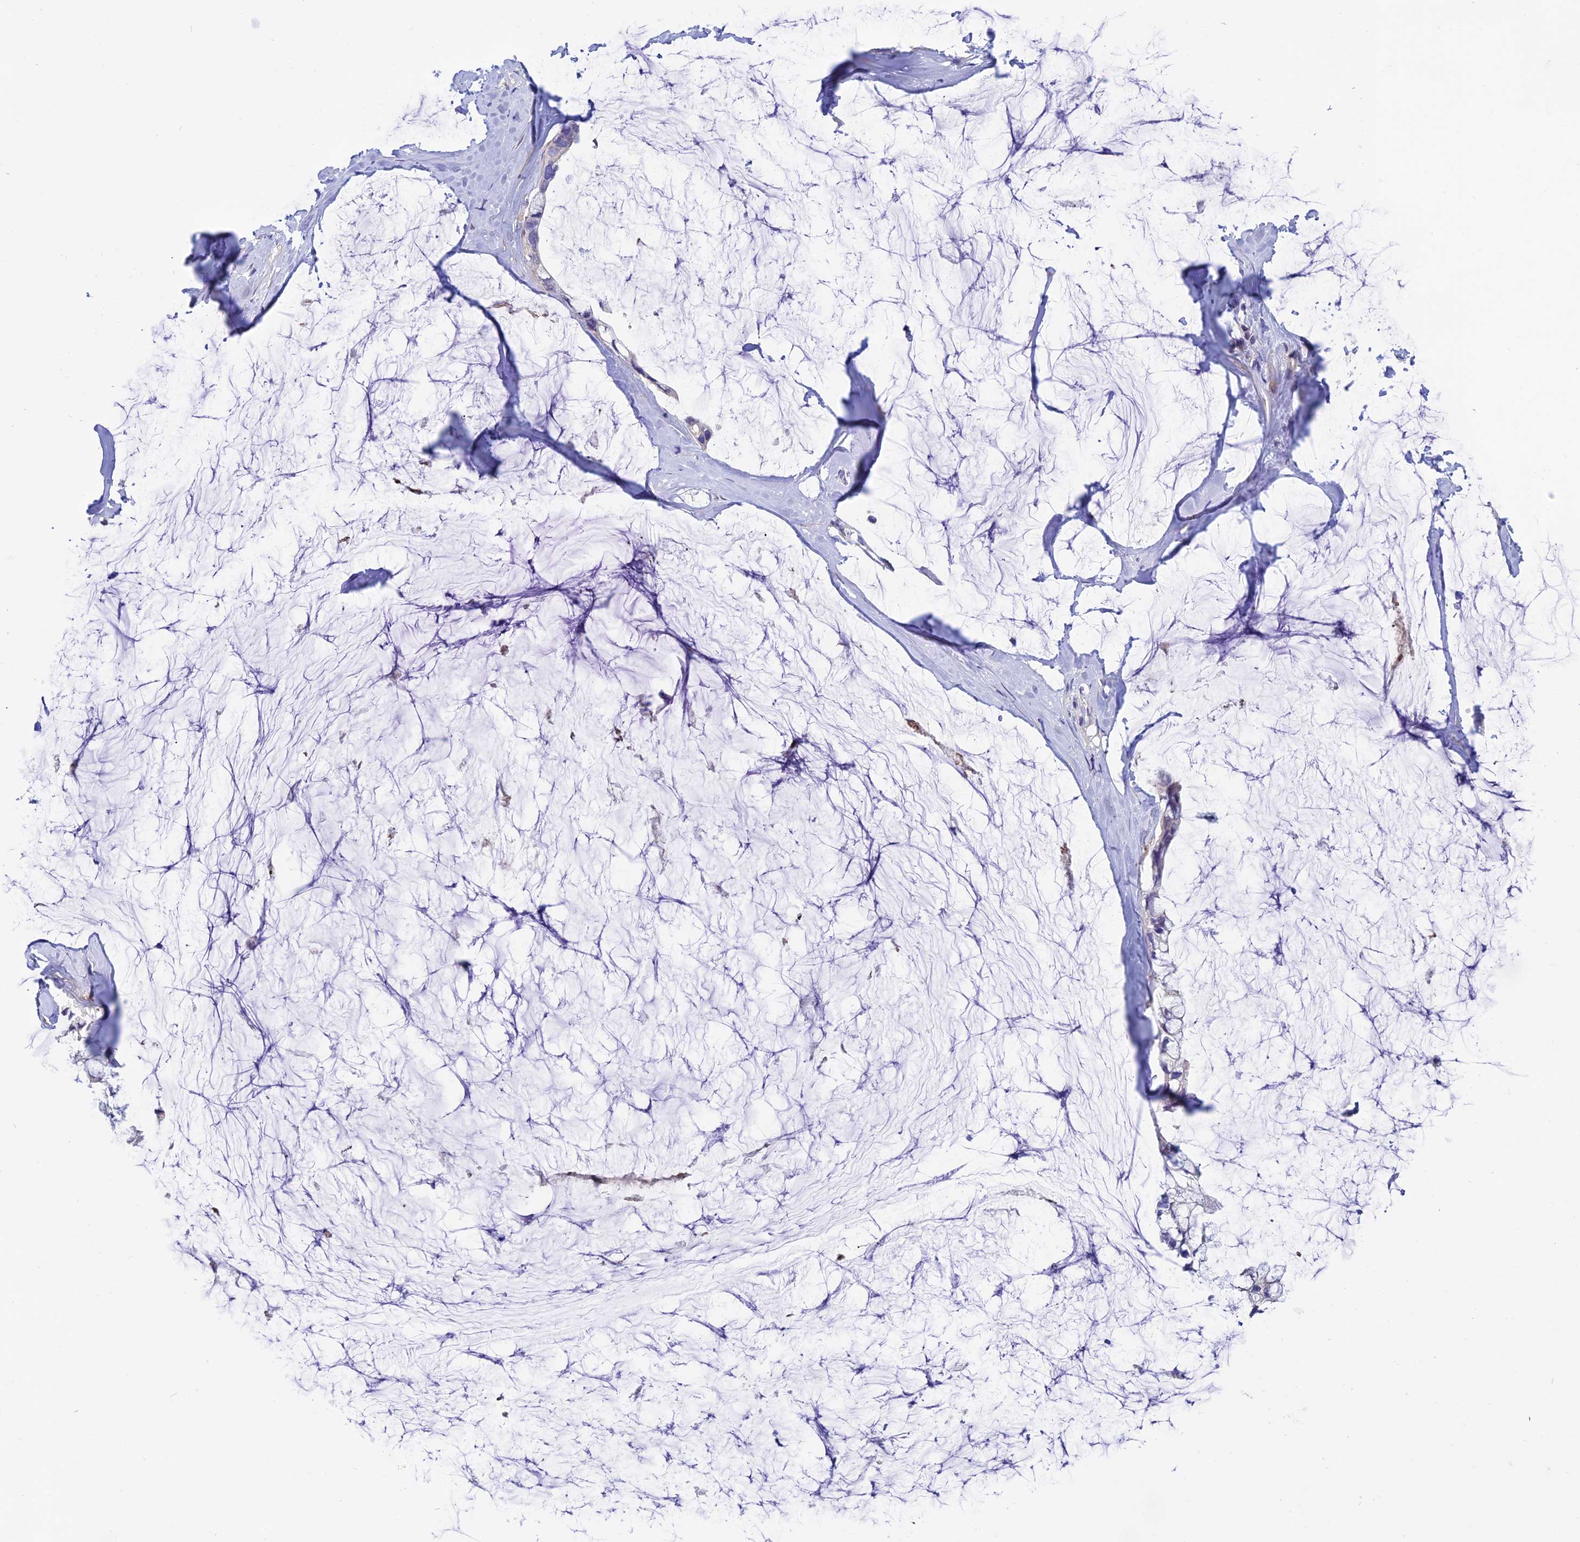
{"staining": {"intensity": "negative", "quantity": "none", "location": "none"}, "tissue": "ovarian cancer", "cell_type": "Tumor cells", "image_type": "cancer", "snomed": [{"axis": "morphology", "description": "Cystadenocarcinoma, mucinous, NOS"}, {"axis": "topography", "description": "Ovary"}], "caption": "IHC photomicrograph of mucinous cystadenocarcinoma (ovarian) stained for a protein (brown), which demonstrates no positivity in tumor cells.", "gene": "FAM178B", "patient": {"sex": "female", "age": 39}}